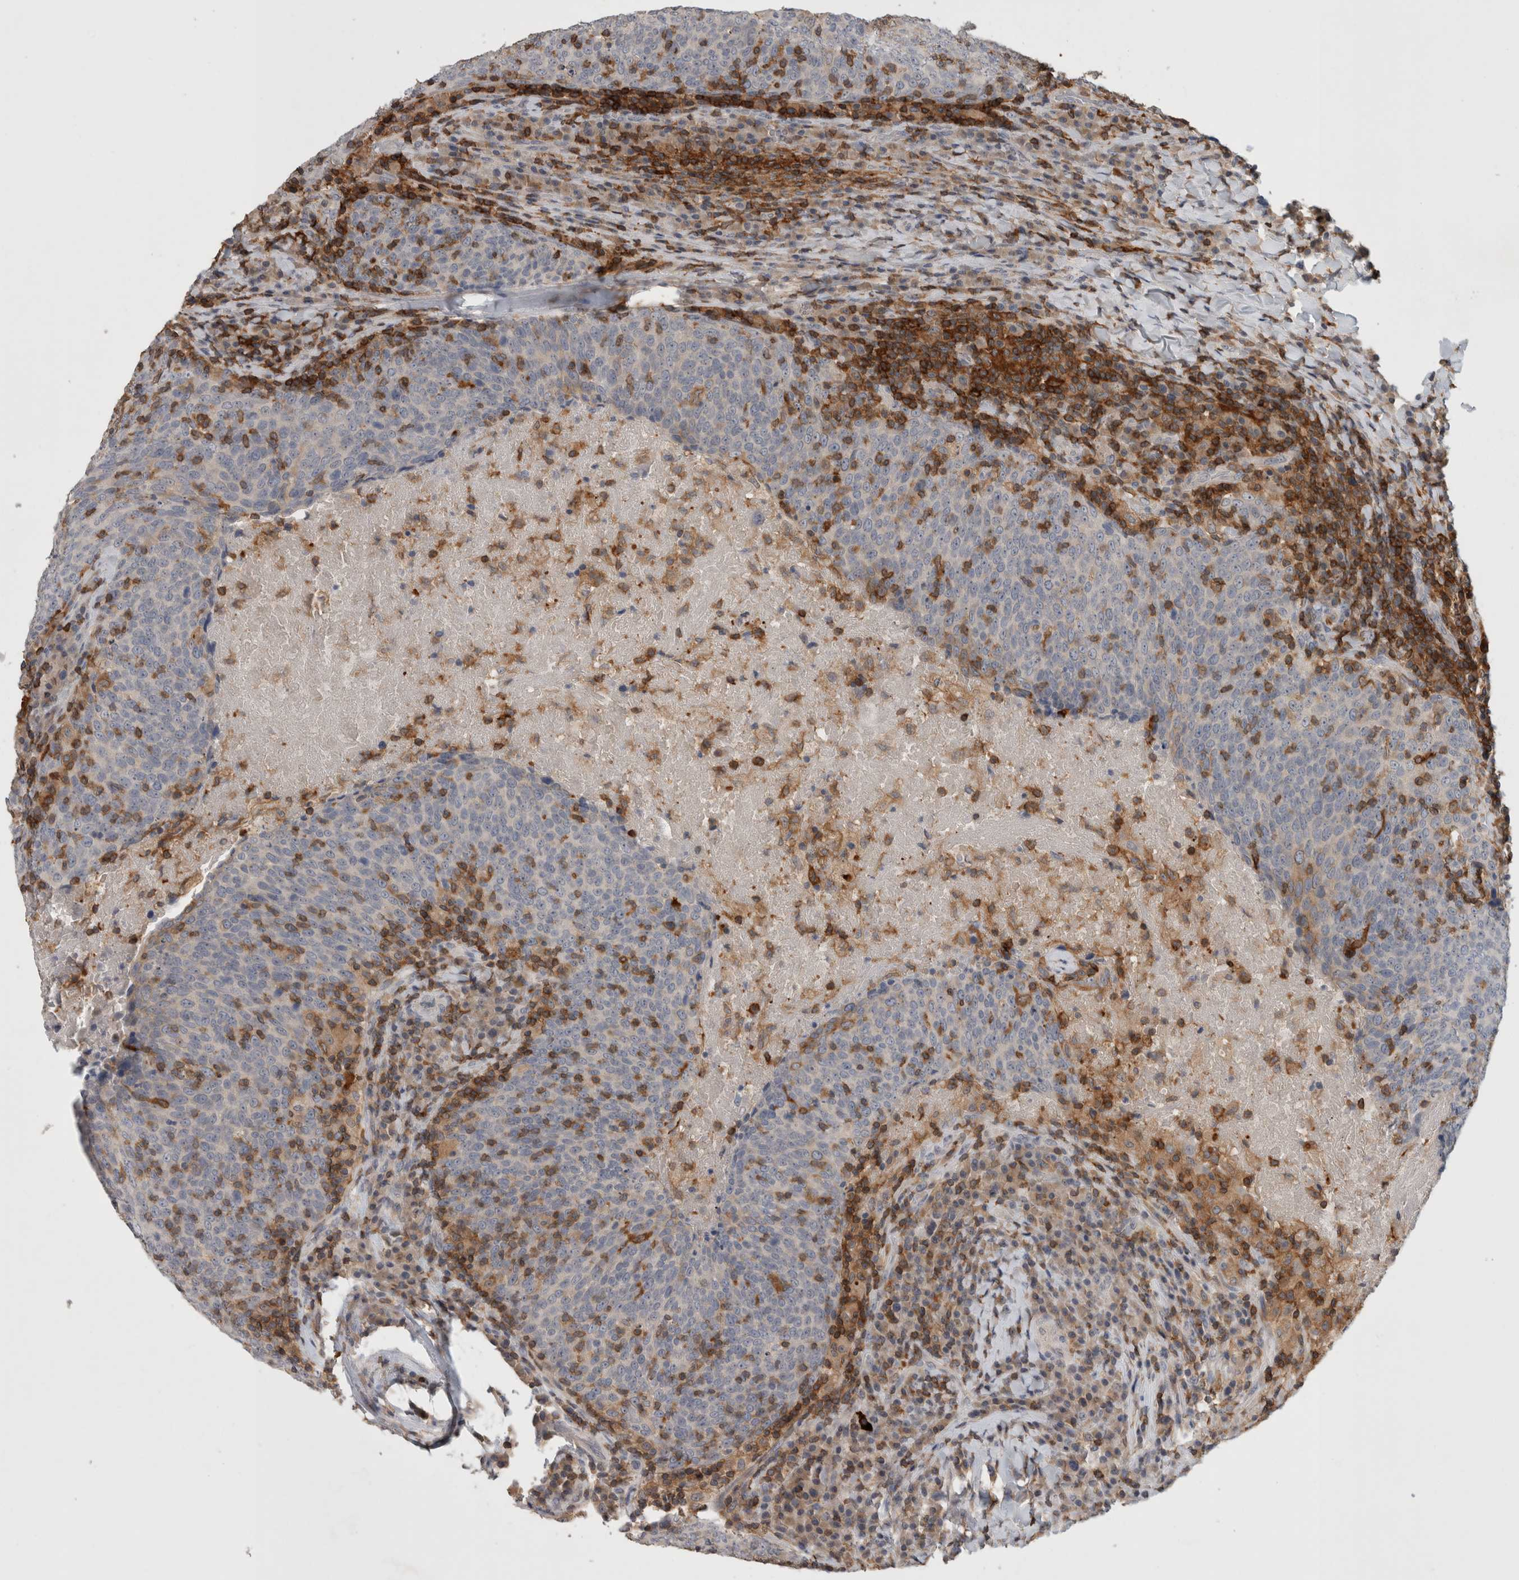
{"staining": {"intensity": "negative", "quantity": "none", "location": "none"}, "tissue": "head and neck cancer", "cell_type": "Tumor cells", "image_type": "cancer", "snomed": [{"axis": "morphology", "description": "Squamous cell carcinoma, NOS"}, {"axis": "morphology", "description": "Squamous cell carcinoma, metastatic, NOS"}, {"axis": "topography", "description": "Lymph node"}, {"axis": "topography", "description": "Head-Neck"}], "caption": "A high-resolution micrograph shows IHC staining of head and neck metastatic squamous cell carcinoma, which reveals no significant expression in tumor cells.", "gene": "GFRA2", "patient": {"sex": "male", "age": 62}}